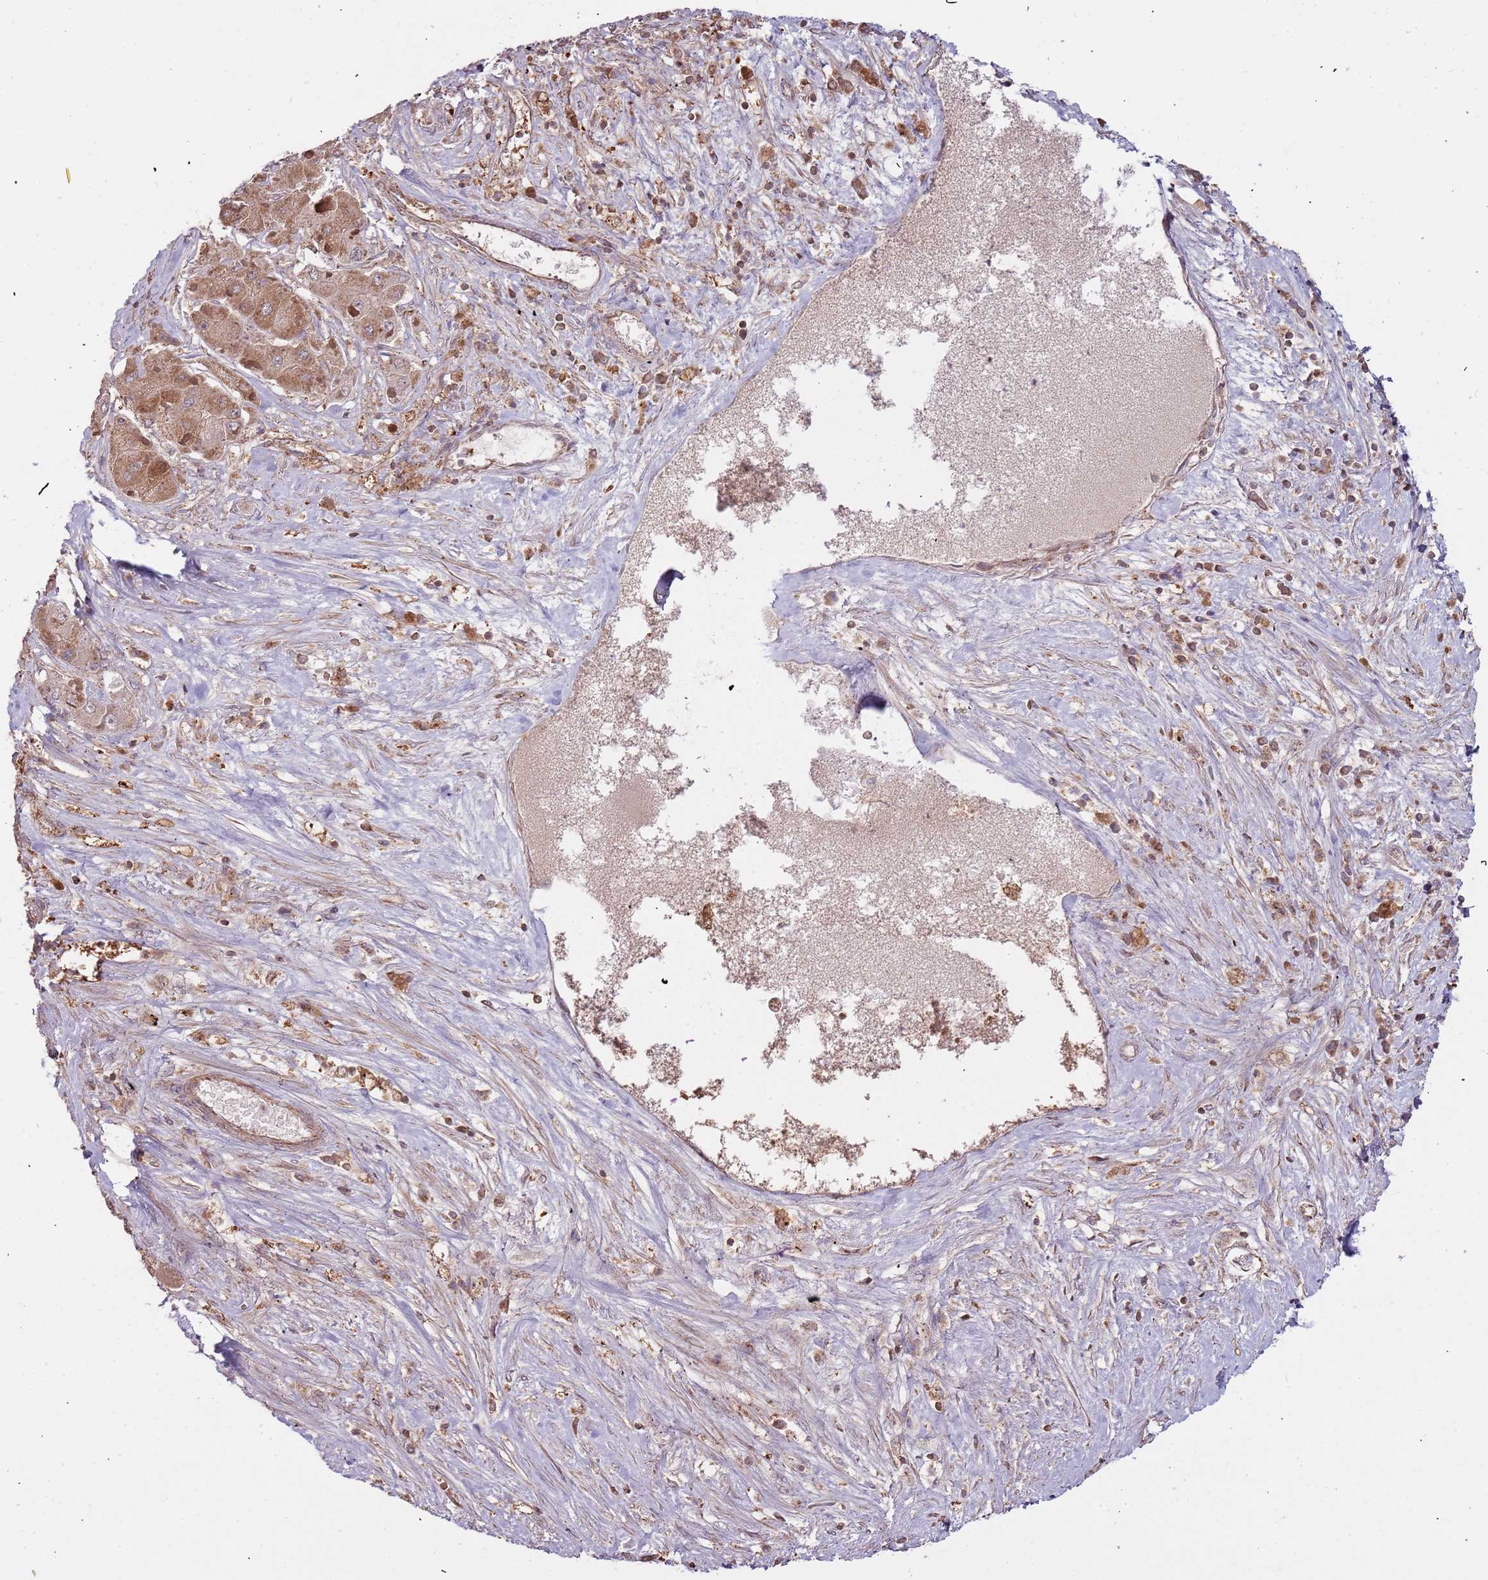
{"staining": {"intensity": "moderate", "quantity": ">75%", "location": "cytoplasmic/membranous"}, "tissue": "liver cancer", "cell_type": "Tumor cells", "image_type": "cancer", "snomed": [{"axis": "morphology", "description": "Carcinoma, Hepatocellular, NOS"}, {"axis": "topography", "description": "Liver"}], "caption": "High-magnification brightfield microscopy of liver cancer (hepatocellular carcinoma) stained with DAB (brown) and counterstained with hematoxylin (blue). tumor cells exhibit moderate cytoplasmic/membranous staining is seen in about>75% of cells.", "gene": "IL17RD", "patient": {"sex": "female", "age": 73}}